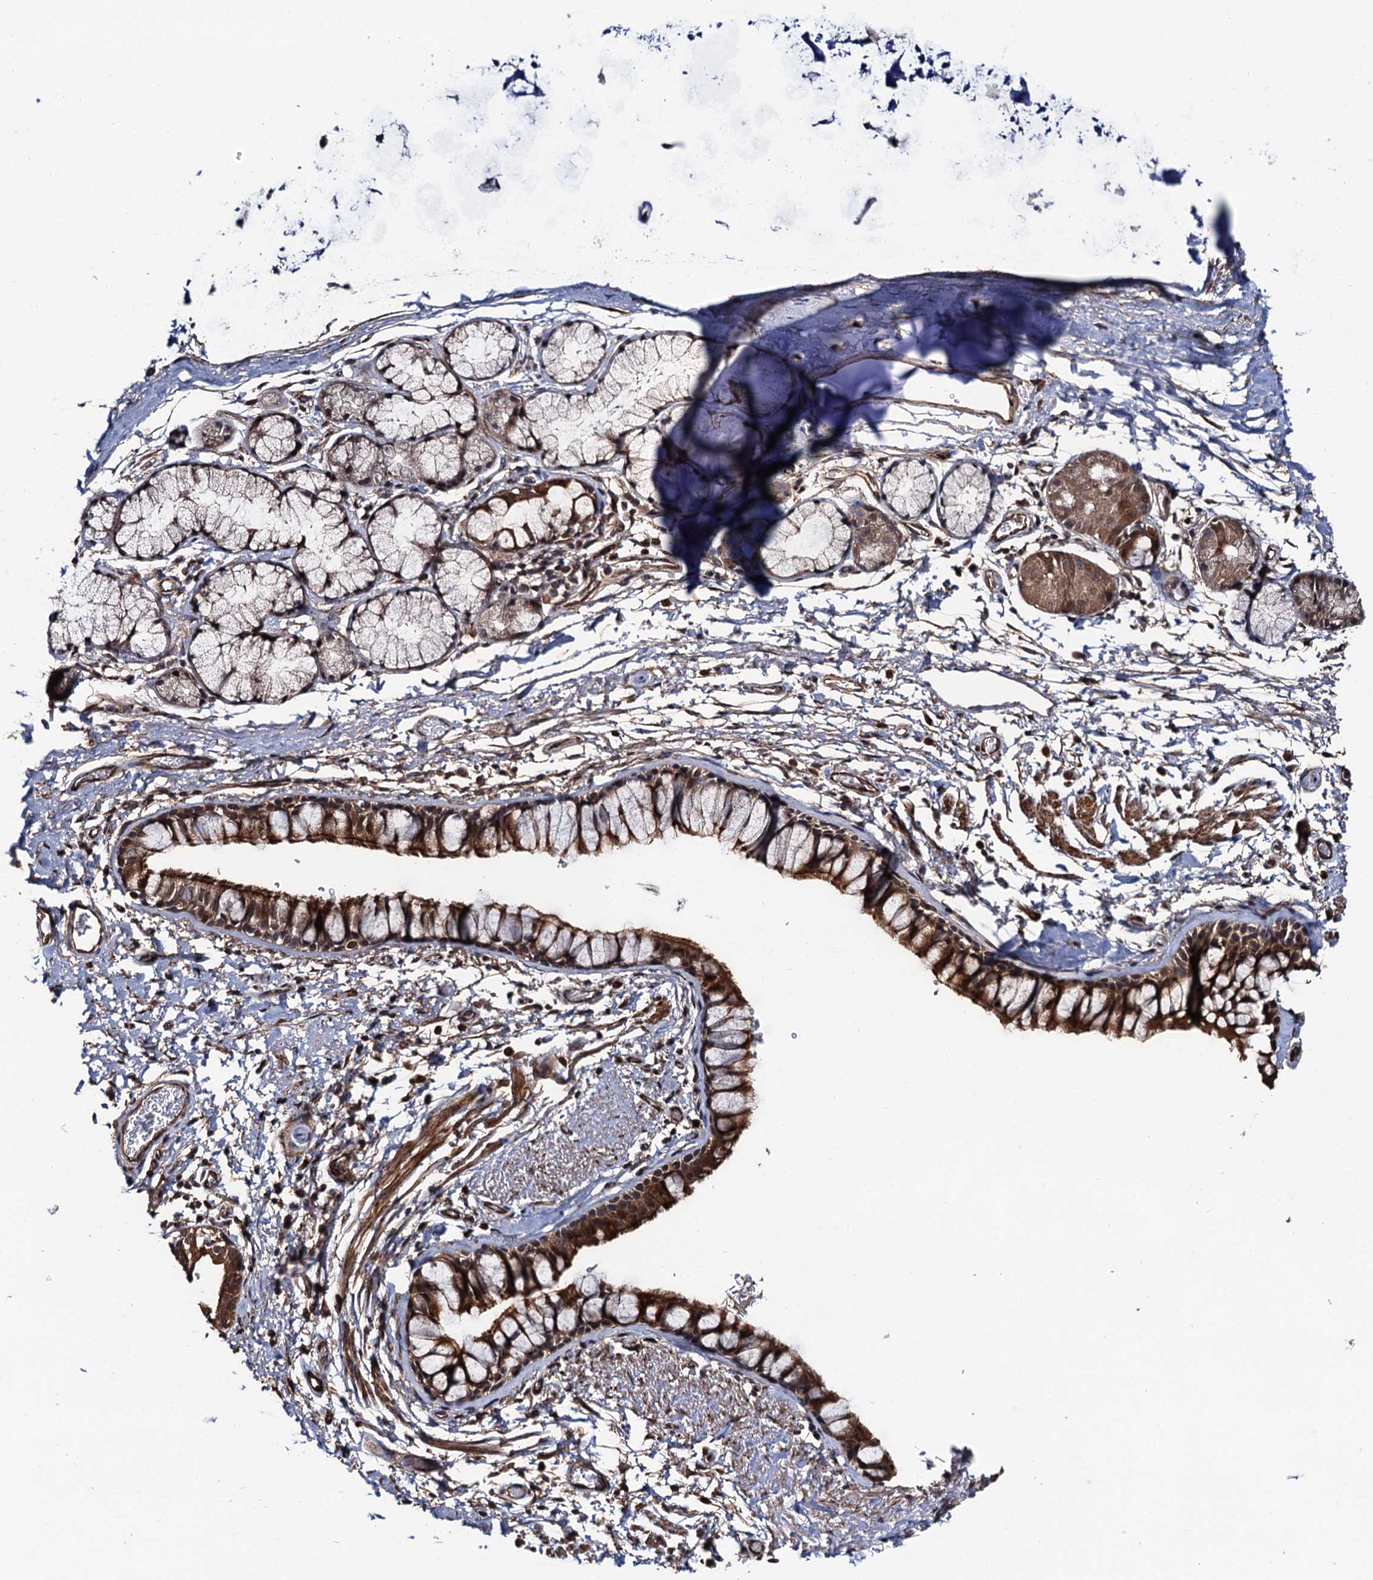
{"staining": {"intensity": "strong", "quantity": ">75%", "location": "cytoplasmic/membranous"}, "tissue": "bronchus", "cell_type": "Respiratory epithelial cells", "image_type": "normal", "snomed": [{"axis": "morphology", "description": "Normal tissue, NOS"}, {"axis": "topography", "description": "Bronchus"}], "caption": "Immunohistochemistry of unremarkable bronchus demonstrates high levels of strong cytoplasmic/membranous staining in about >75% of respiratory epithelial cells. (brown staining indicates protein expression, while blue staining denotes nuclei).", "gene": "FSIP1", "patient": {"sex": "male", "age": 65}}